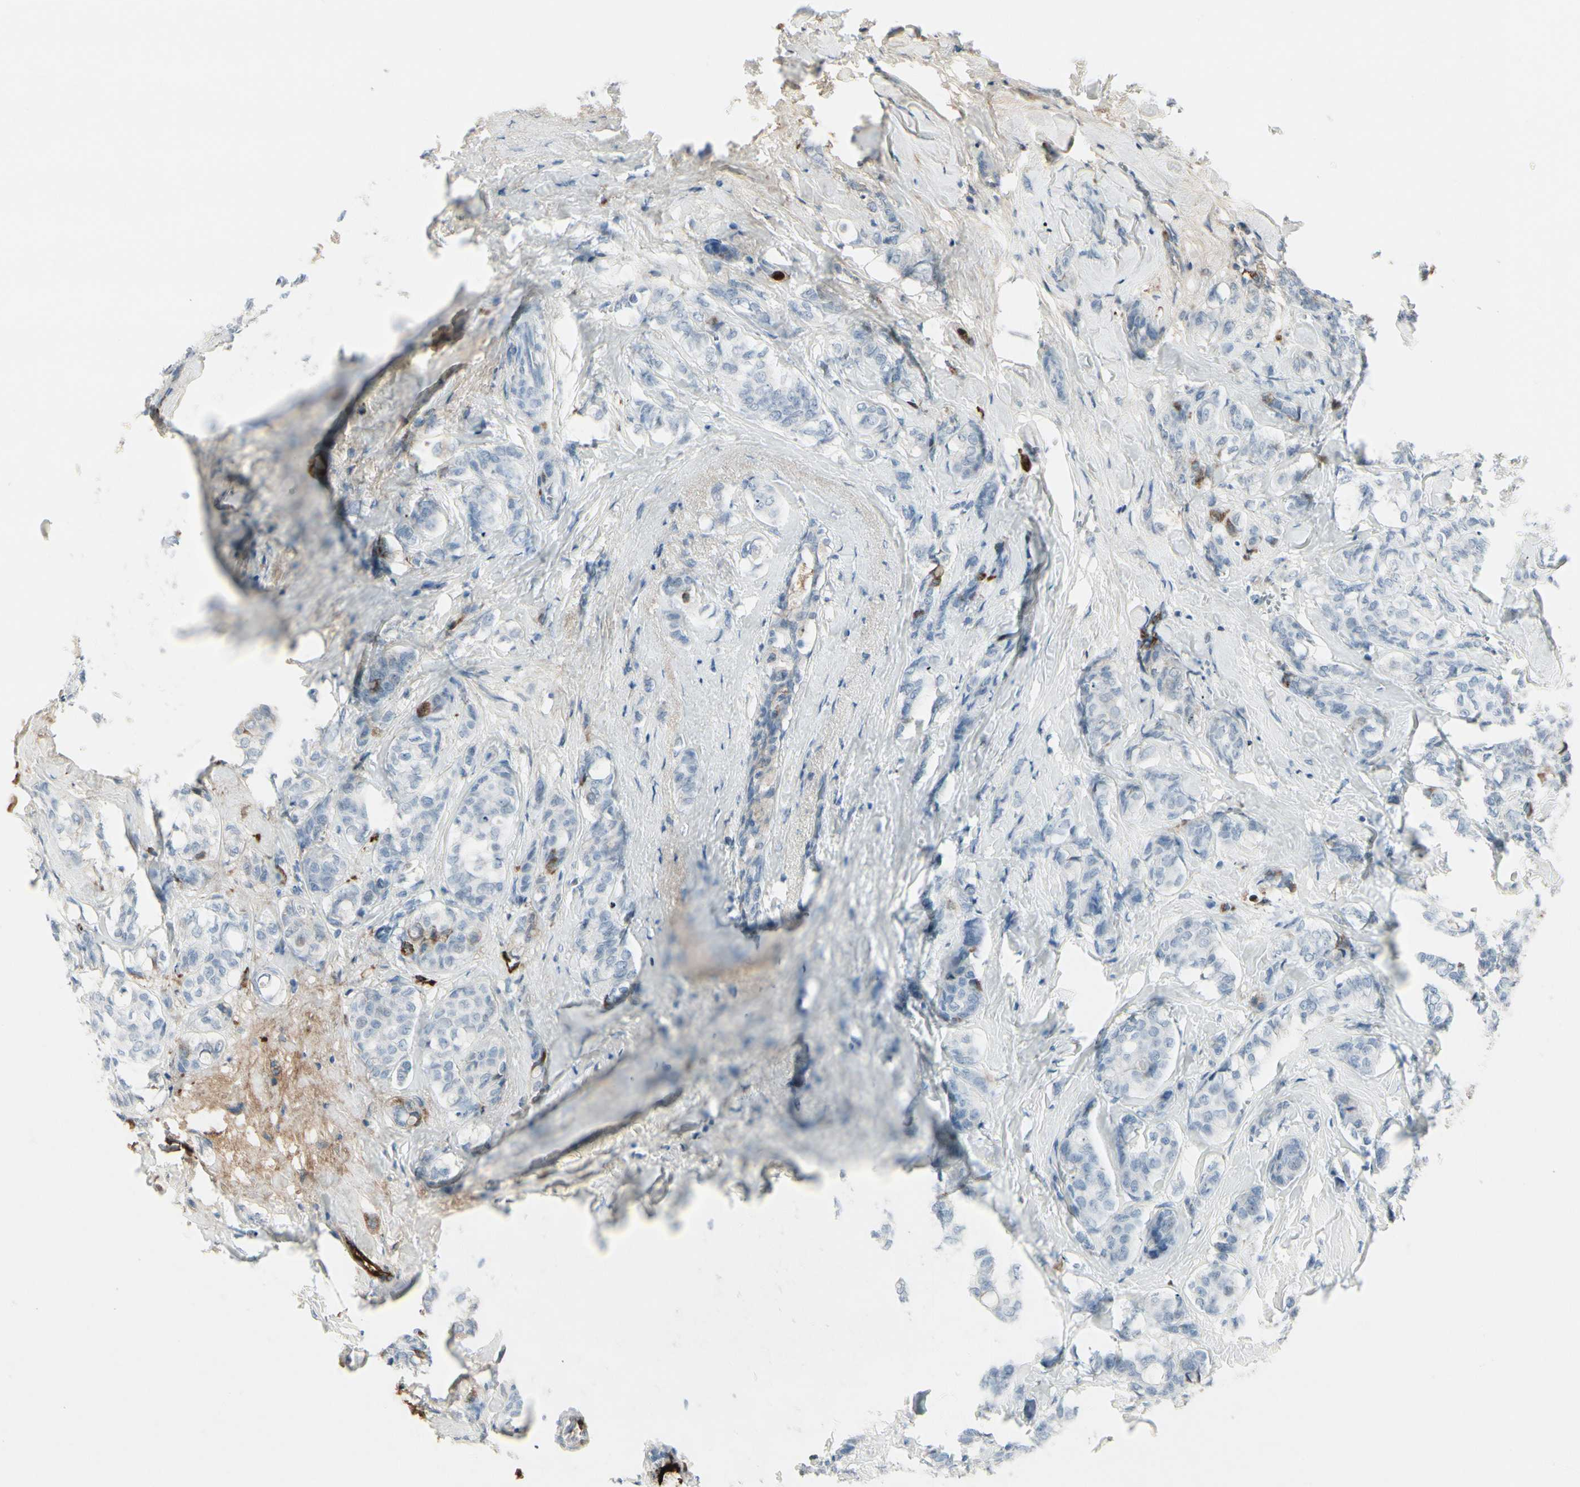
{"staining": {"intensity": "negative", "quantity": "none", "location": "none"}, "tissue": "breast cancer", "cell_type": "Tumor cells", "image_type": "cancer", "snomed": [{"axis": "morphology", "description": "Lobular carcinoma"}, {"axis": "topography", "description": "Breast"}], "caption": "Lobular carcinoma (breast) stained for a protein using immunohistochemistry demonstrates no positivity tumor cells.", "gene": "IGHG1", "patient": {"sex": "female", "age": 60}}